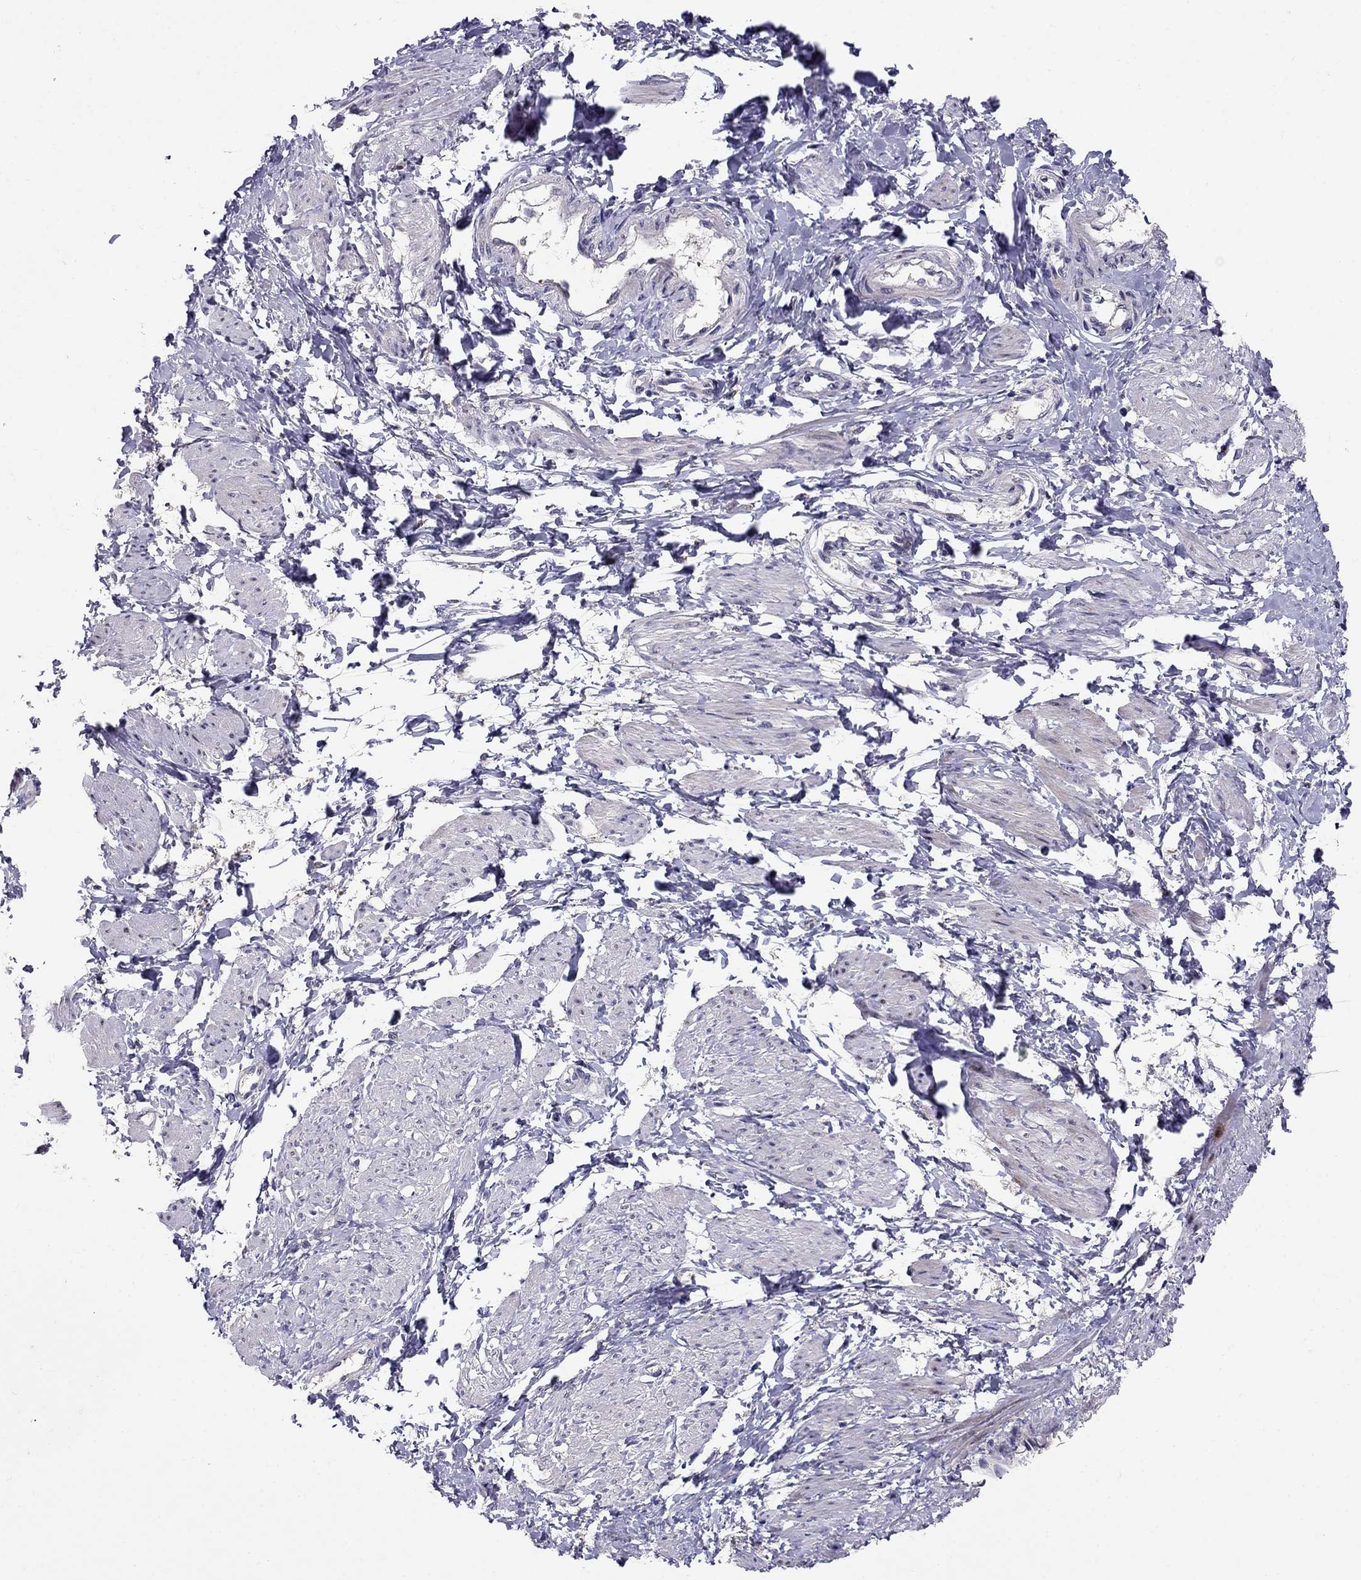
{"staining": {"intensity": "negative", "quantity": "none", "location": "none"}, "tissue": "smooth muscle", "cell_type": "Smooth muscle cells", "image_type": "normal", "snomed": [{"axis": "morphology", "description": "Normal tissue, NOS"}, {"axis": "topography", "description": "Smooth muscle"}, {"axis": "topography", "description": "Uterus"}], "caption": "High magnification brightfield microscopy of unremarkable smooth muscle stained with DAB (brown) and counterstained with hematoxylin (blue): smooth muscle cells show no significant positivity. (DAB IHC visualized using brightfield microscopy, high magnification).", "gene": "MAGEB4", "patient": {"sex": "female", "age": 39}}